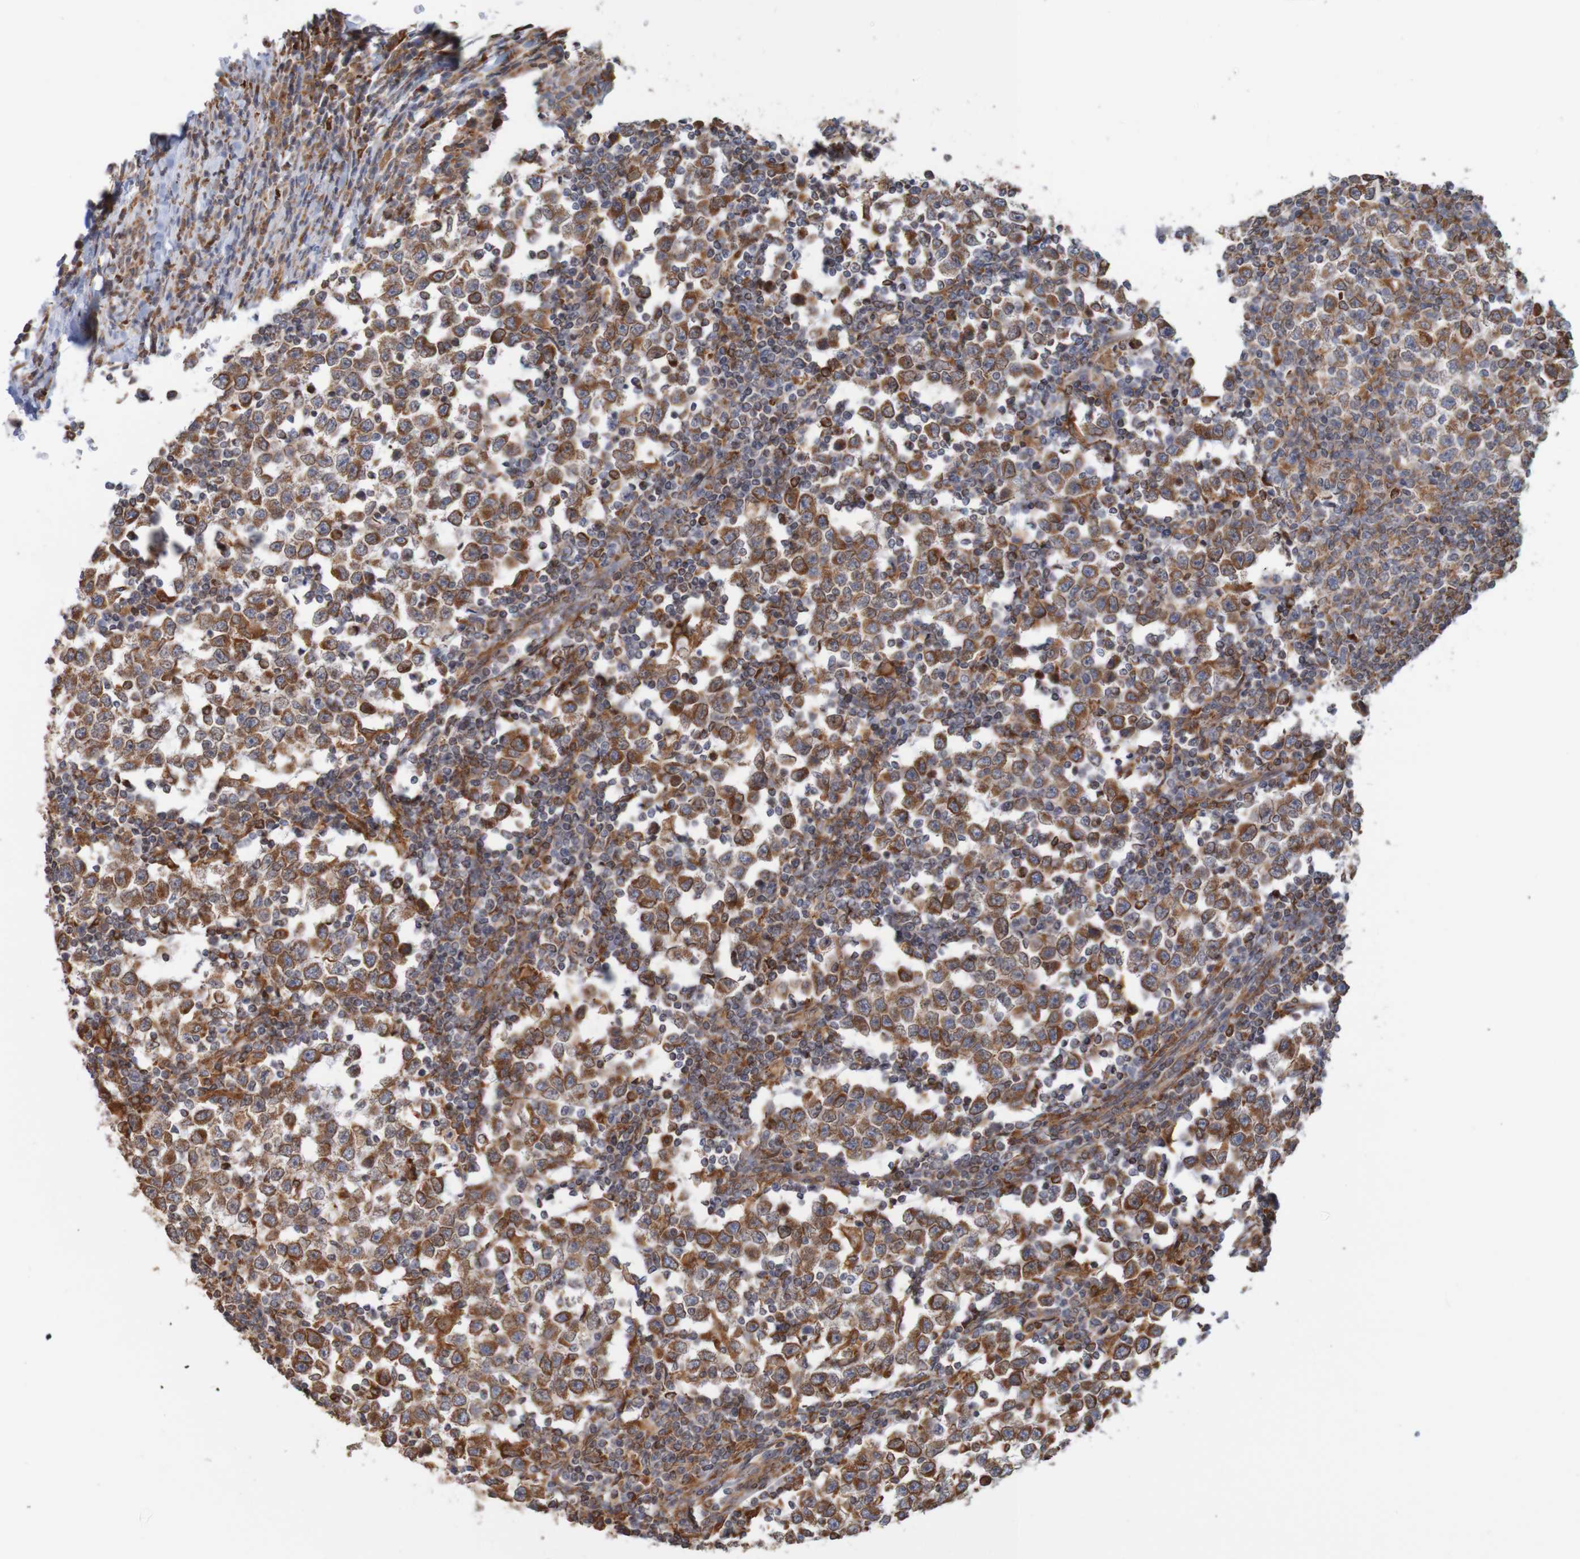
{"staining": {"intensity": "strong", "quantity": "25%-75%", "location": "cytoplasmic/membranous"}, "tissue": "testis cancer", "cell_type": "Tumor cells", "image_type": "cancer", "snomed": [{"axis": "morphology", "description": "Seminoma, NOS"}, {"axis": "topography", "description": "Testis"}], "caption": "Immunohistochemical staining of human testis cancer (seminoma) shows high levels of strong cytoplasmic/membranous protein staining in approximately 25%-75% of tumor cells.", "gene": "PDIA3", "patient": {"sex": "male", "age": 65}}